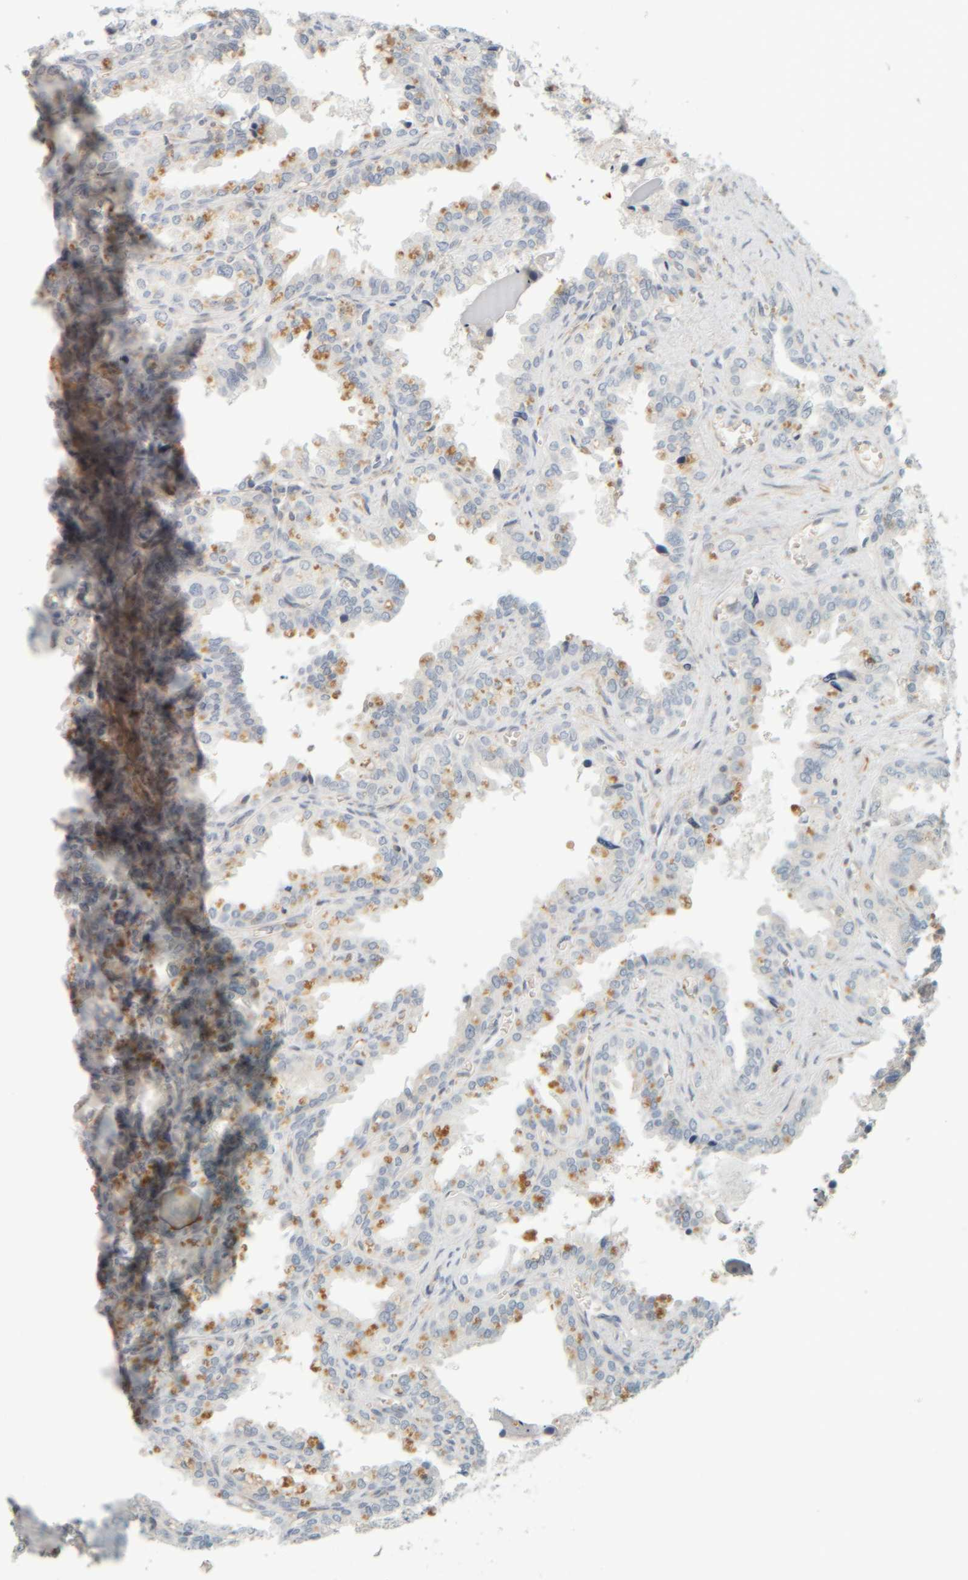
{"staining": {"intensity": "negative", "quantity": "none", "location": "none"}, "tissue": "seminal vesicle", "cell_type": "Glandular cells", "image_type": "normal", "snomed": [{"axis": "morphology", "description": "Normal tissue, NOS"}, {"axis": "topography", "description": "Prostate"}, {"axis": "topography", "description": "Seminal veicle"}], "caption": "Seminal vesicle stained for a protein using immunohistochemistry (IHC) reveals no expression glandular cells.", "gene": "AARSD1", "patient": {"sex": "male", "age": 51}}